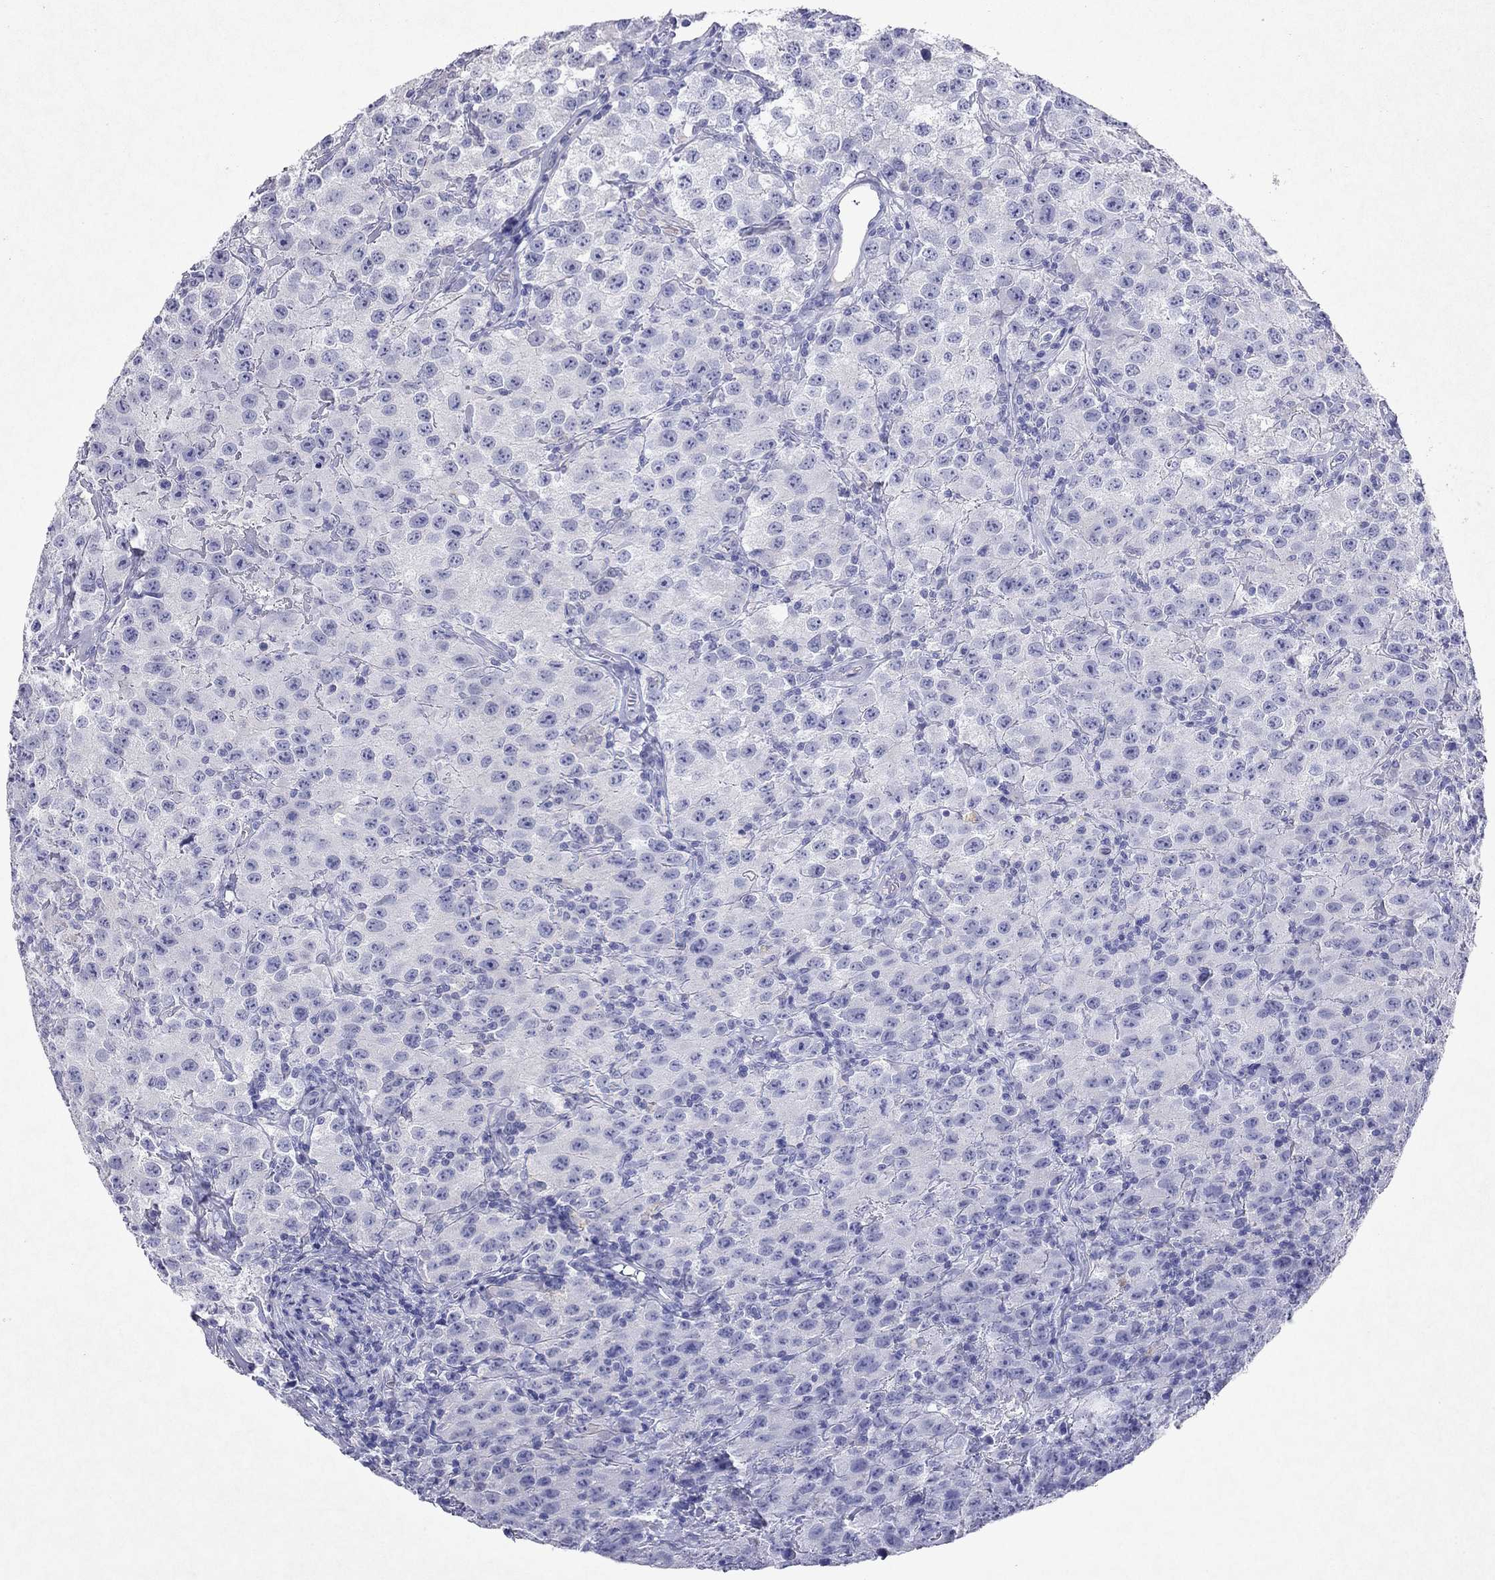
{"staining": {"intensity": "negative", "quantity": "none", "location": "none"}, "tissue": "testis cancer", "cell_type": "Tumor cells", "image_type": "cancer", "snomed": [{"axis": "morphology", "description": "Seminoma, NOS"}, {"axis": "topography", "description": "Testis"}], "caption": "A histopathology image of human testis seminoma is negative for staining in tumor cells. The staining is performed using DAB brown chromogen with nuclei counter-stained in using hematoxylin.", "gene": "ARMC12", "patient": {"sex": "male", "age": 52}}